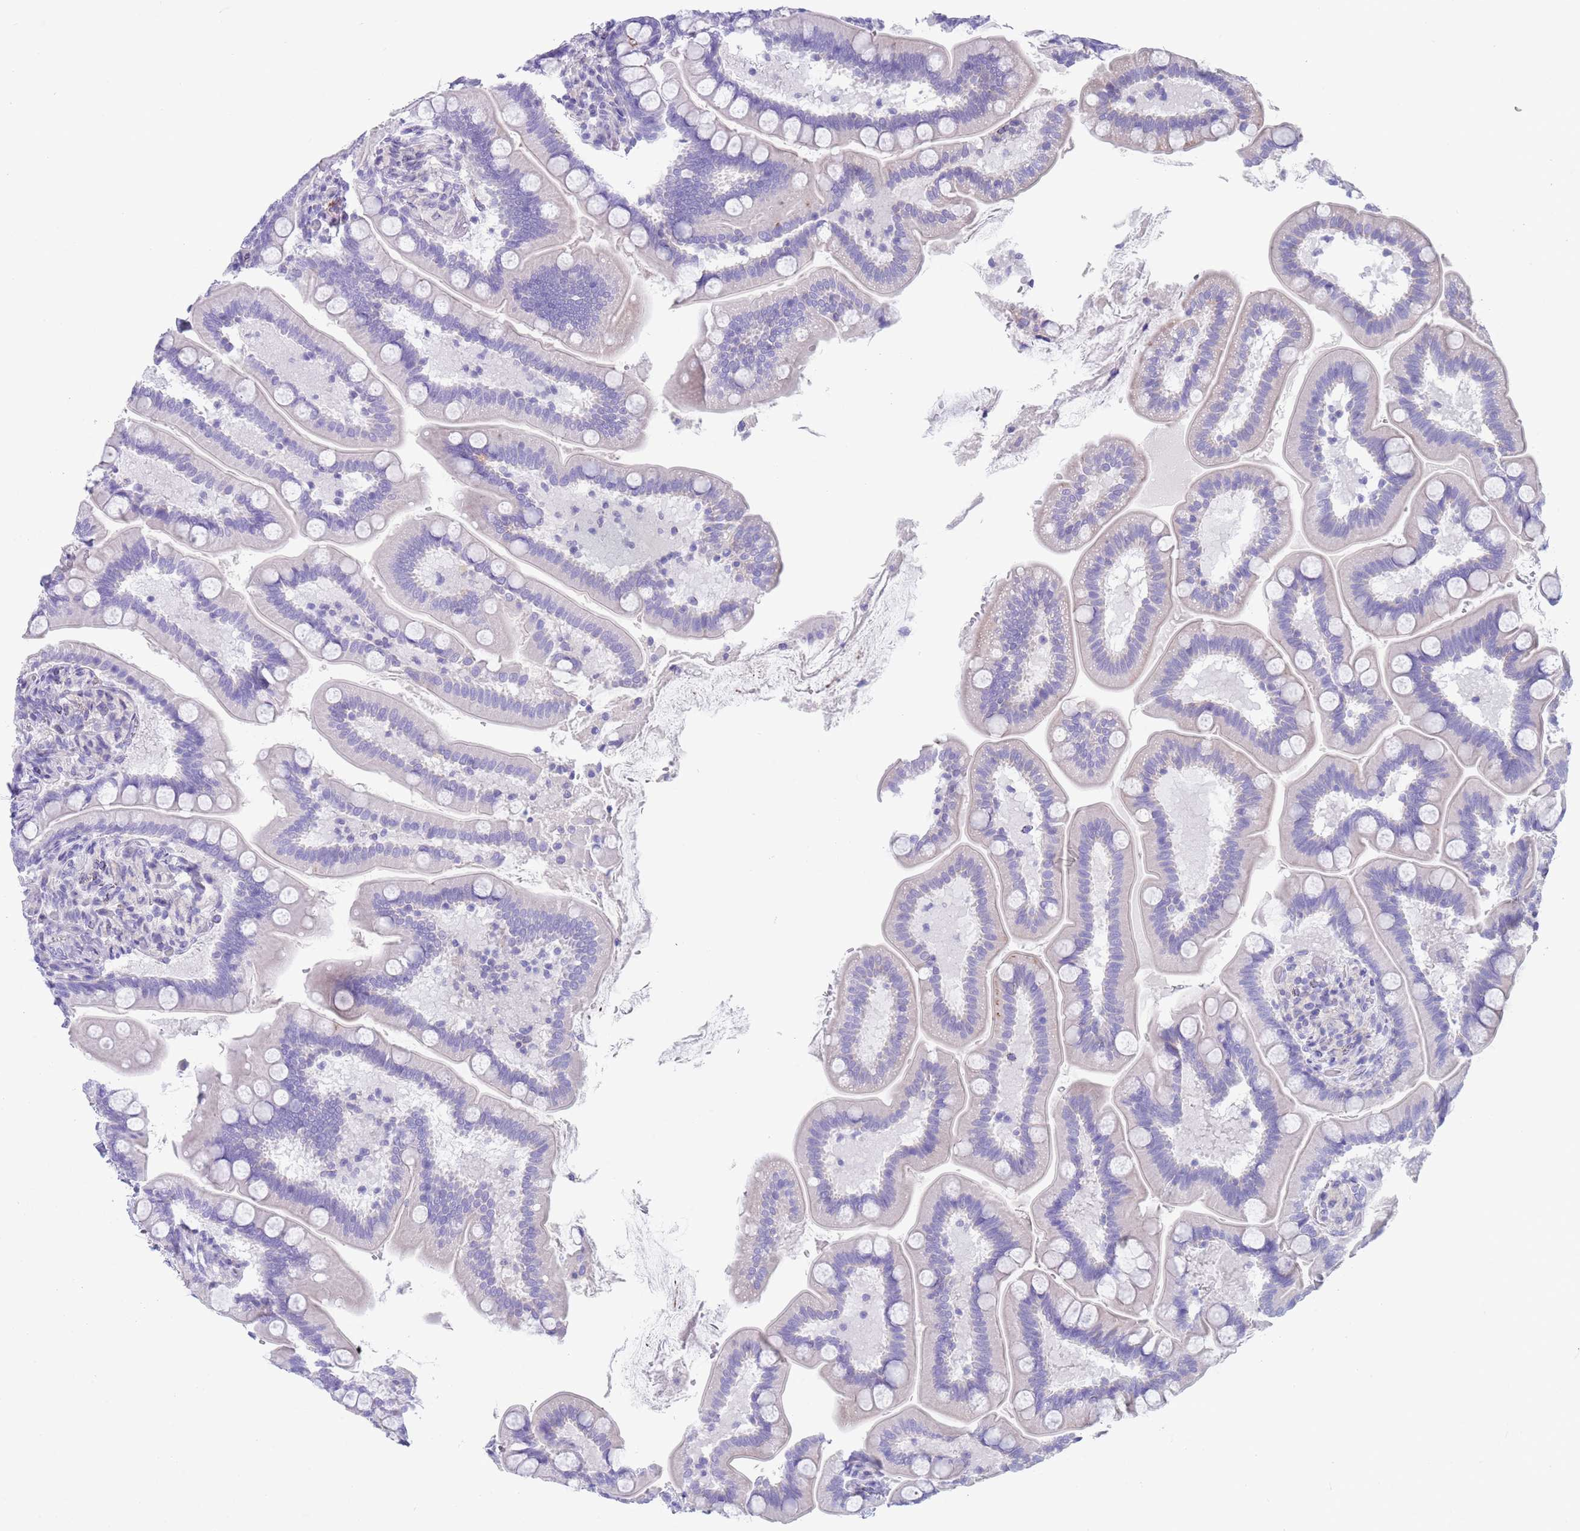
{"staining": {"intensity": "negative", "quantity": "none", "location": "none"}, "tissue": "small intestine", "cell_type": "Glandular cells", "image_type": "normal", "snomed": [{"axis": "morphology", "description": "Normal tissue, NOS"}, {"axis": "topography", "description": "Small intestine"}], "caption": "An IHC histopathology image of benign small intestine is shown. There is no staining in glandular cells of small intestine. The staining is performed using DAB brown chromogen with nuclei counter-stained in using hematoxylin.", "gene": "CPXM2", "patient": {"sex": "female", "age": 64}}